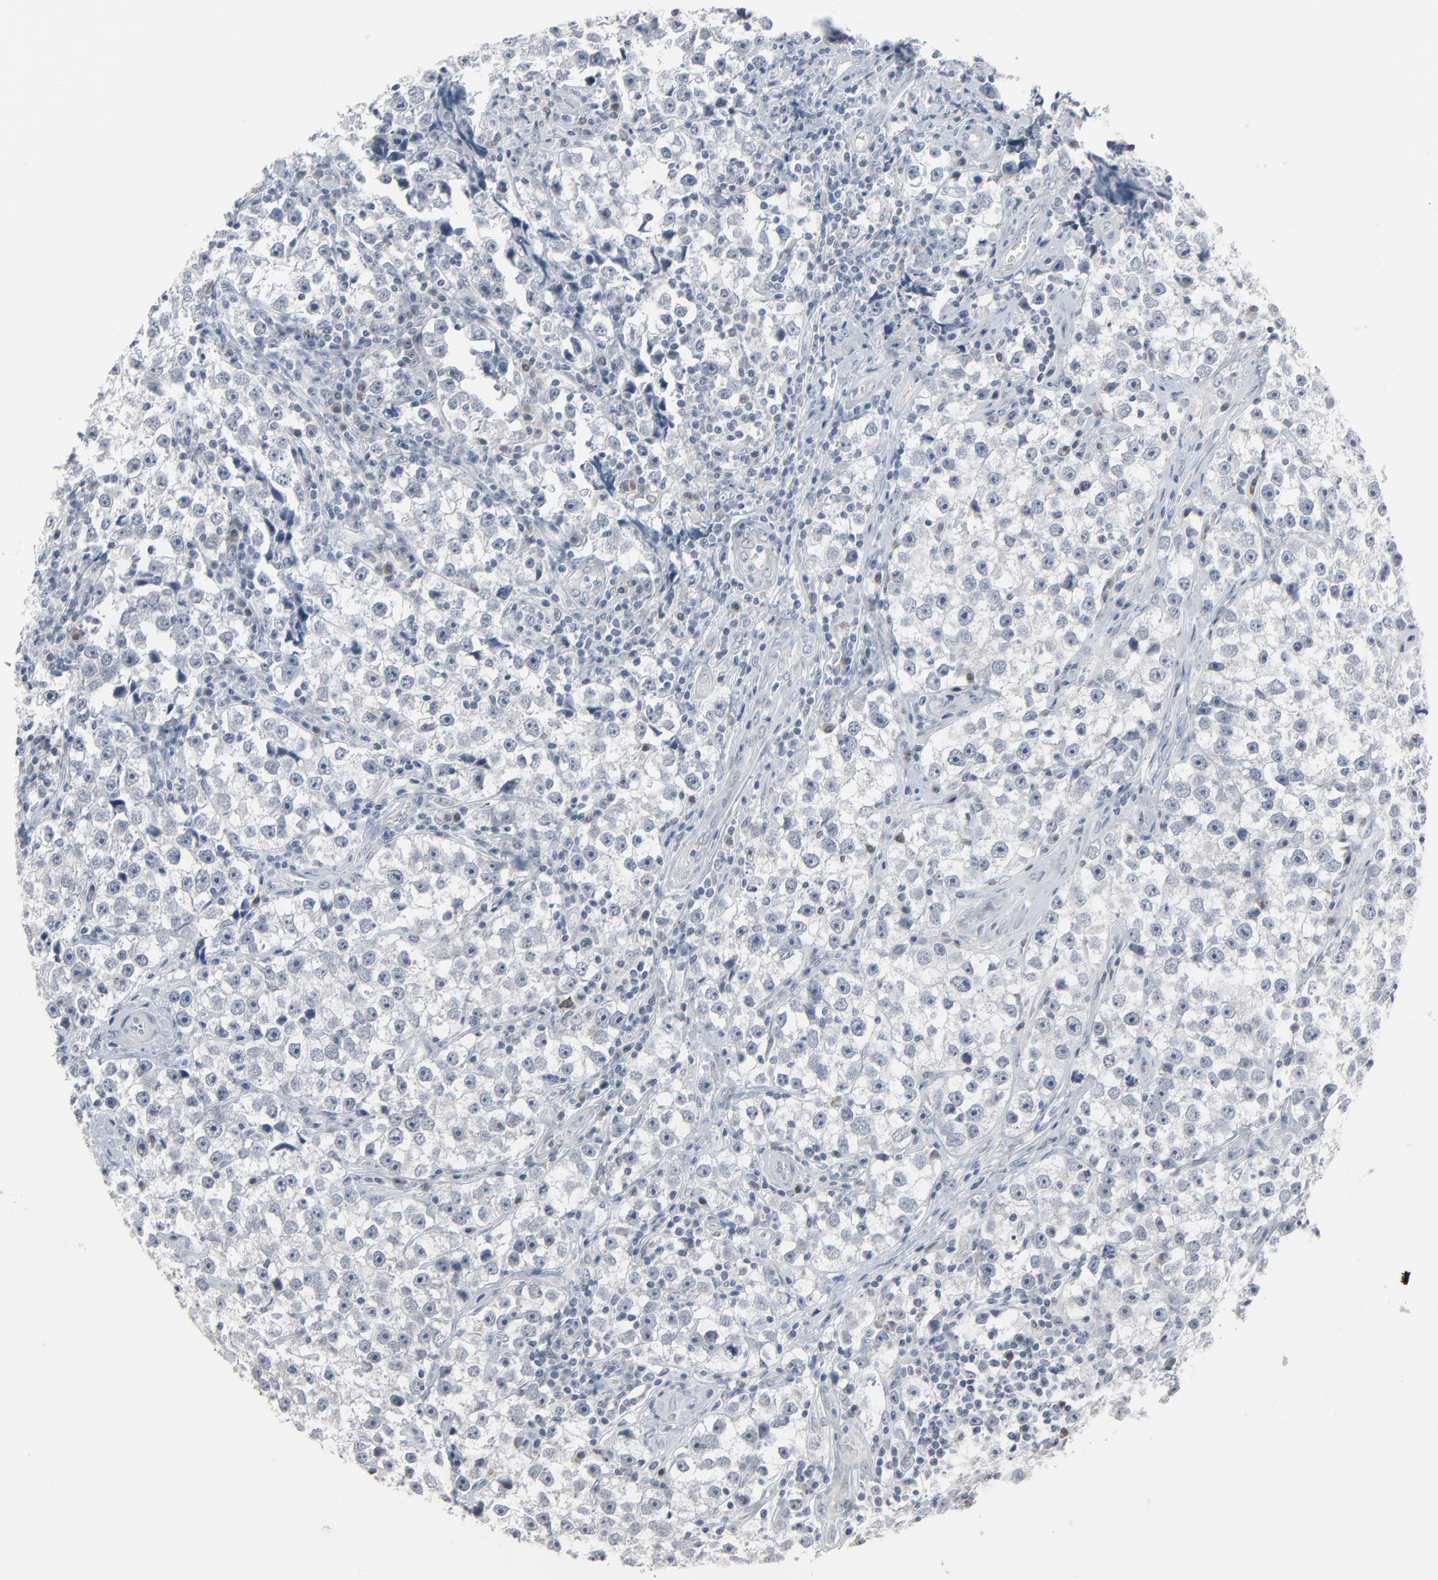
{"staining": {"intensity": "negative", "quantity": "none", "location": "none"}, "tissue": "testis cancer", "cell_type": "Tumor cells", "image_type": "cancer", "snomed": [{"axis": "morphology", "description": "Seminoma, NOS"}, {"axis": "topography", "description": "Testis"}], "caption": "A high-resolution histopathology image shows immunohistochemistry (IHC) staining of testis cancer (seminoma), which reveals no significant staining in tumor cells.", "gene": "SAGE1", "patient": {"sex": "male", "age": 32}}